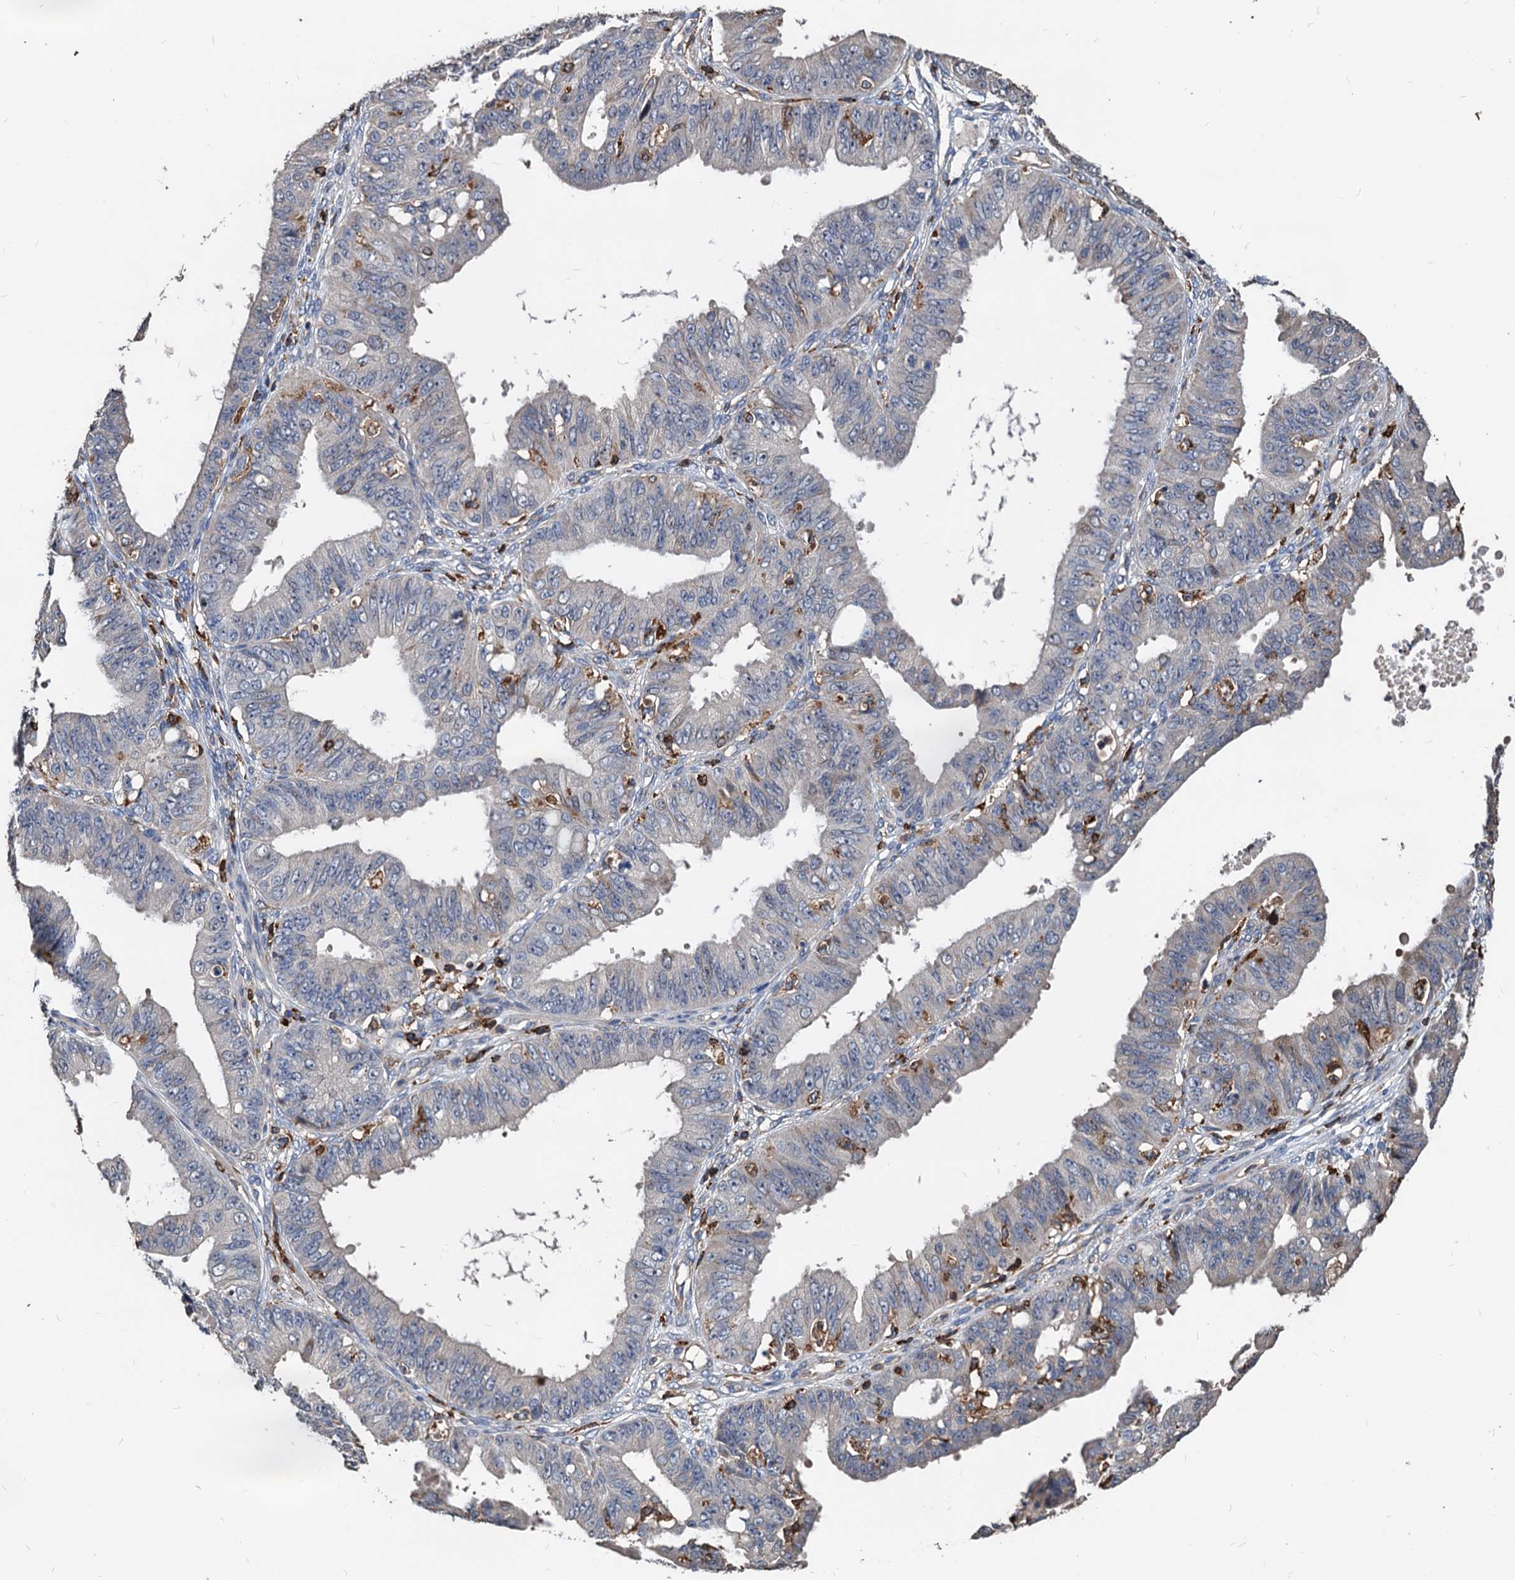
{"staining": {"intensity": "negative", "quantity": "none", "location": "none"}, "tissue": "ovarian cancer", "cell_type": "Tumor cells", "image_type": "cancer", "snomed": [{"axis": "morphology", "description": "Carcinoma, endometroid"}, {"axis": "topography", "description": "Appendix"}, {"axis": "topography", "description": "Ovary"}], "caption": "Immunohistochemistry (IHC) histopathology image of ovarian cancer stained for a protein (brown), which shows no expression in tumor cells.", "gene": "LCP2", "patient": {"sex": "female", "age": 42}}